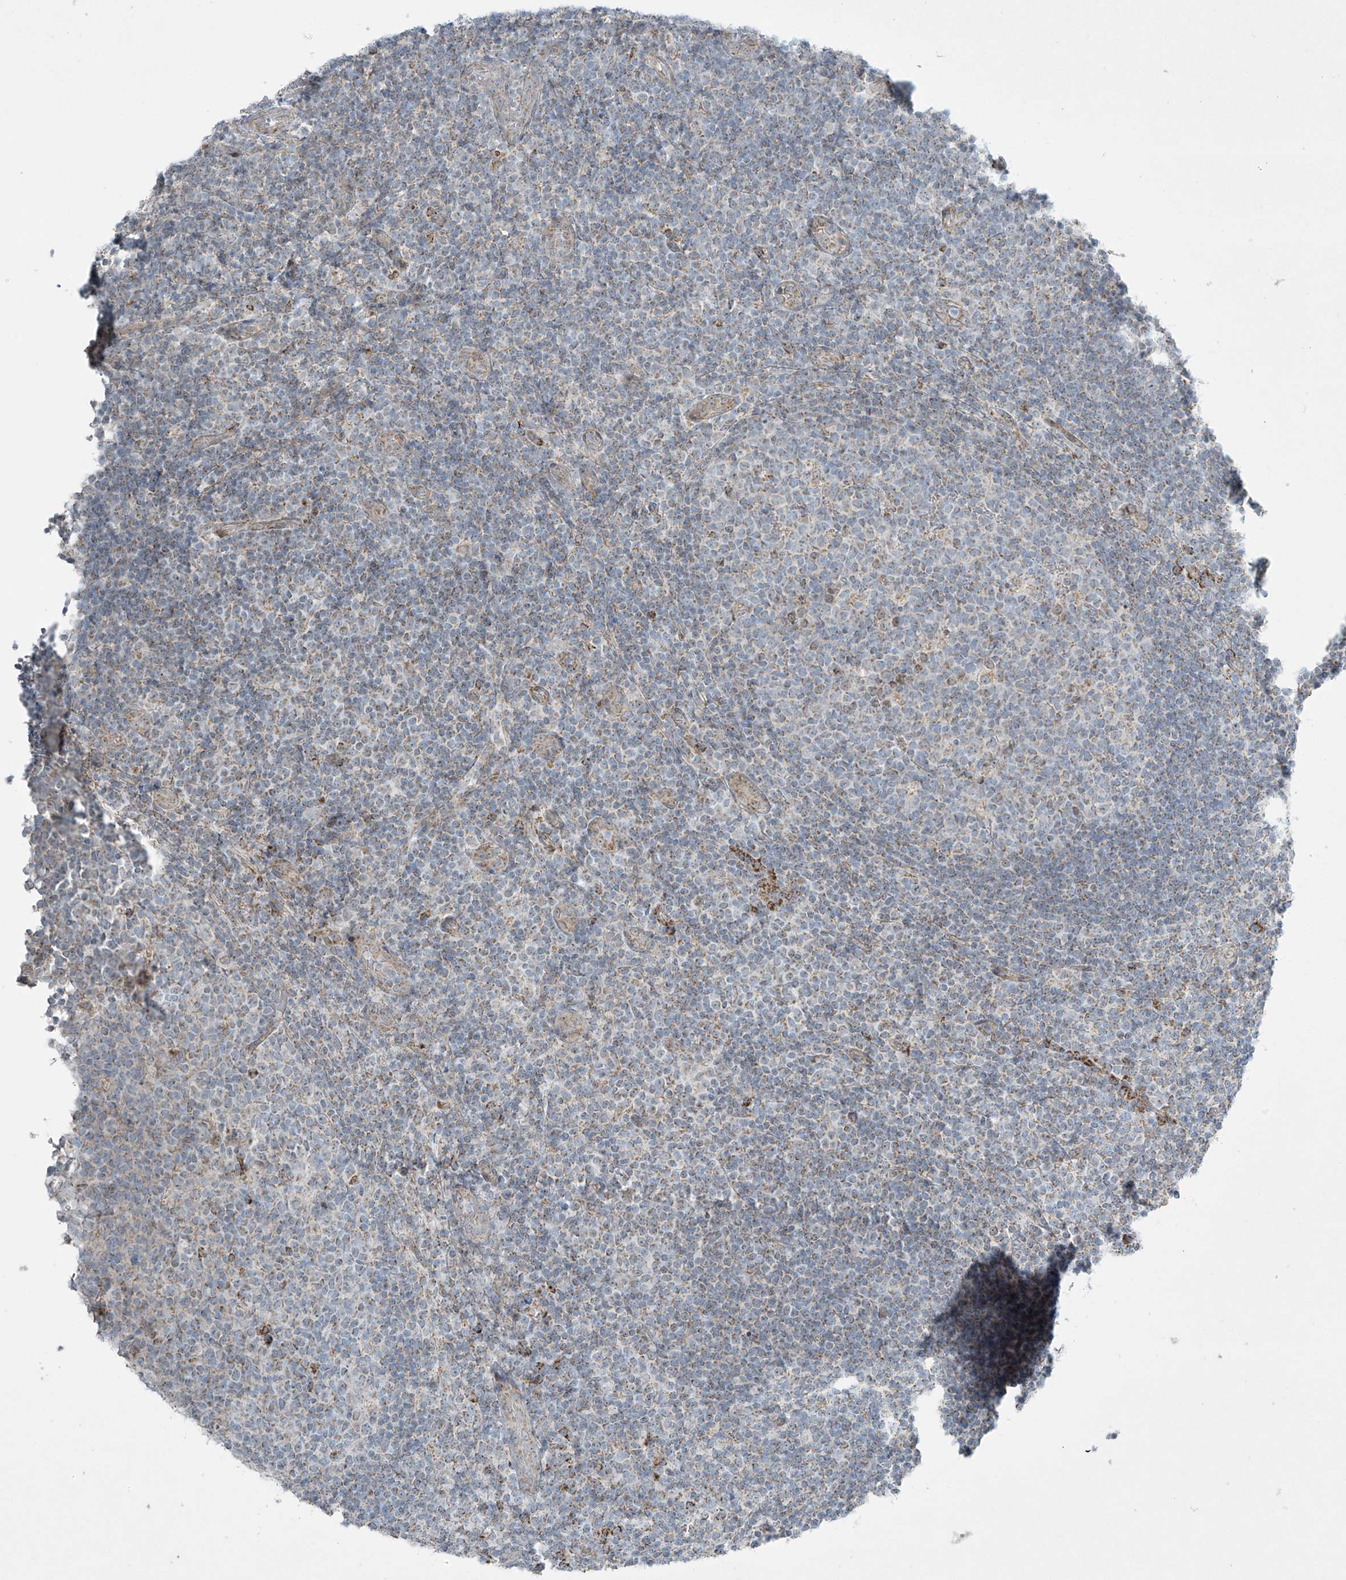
{"staining": {"intensity": "weak", "quantity": "25%-75%", "location": "cytoplasmic/membranous"}, "tissue": "tonsil", "cell_type": "Germinal center cells", "image_type": "normal", "snomed": [{"axis": "morphology", "description": "Normal tissue, NOS"}, {"axis": "topography", "description": "Tonsil"}], "caption": "DAB immunohistochemical staining of unremarkable human tonsil reveals weak cytoplasmic/membranous protein positivity in approximately 25%-75% of germinal center cells. The protein of interest is shown in brown color, while the nuclei are stained blue.", "gene": "SMDT1", "patient": {"sex": "female", "age": 19}}